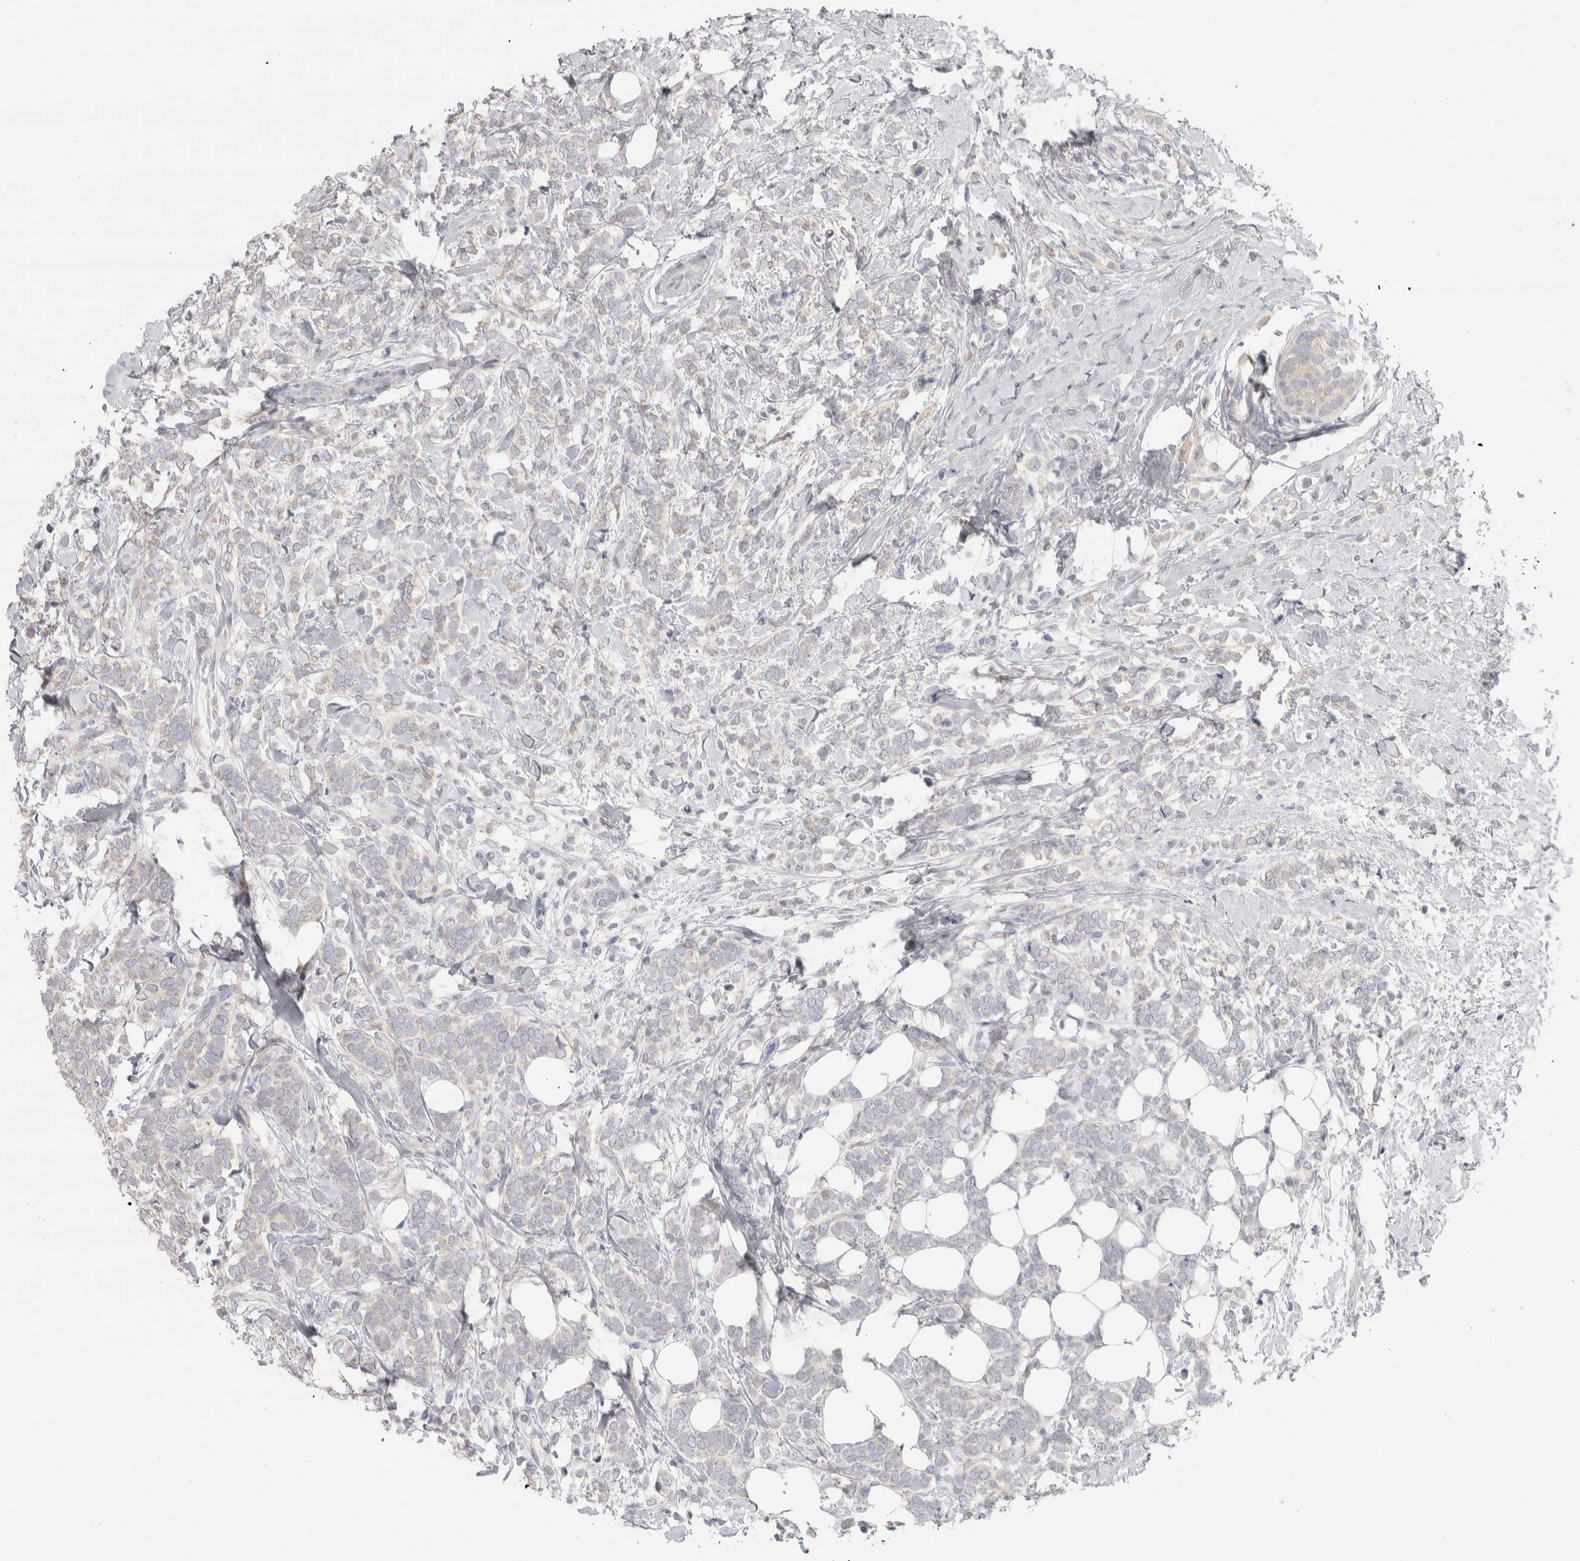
{"staining": {"intensity": "negative", "quantity": "none", "location": "none"}, "tissue": "breast cancer", "cell_type": "Tumor cells", "image_type": "cancer", "snomed": [{"axis": "morphology", "description": "Lobular carcinoma"}, {"axis": "topography", "description": "Breast"}], "caption": "Immunohistochemical staining of lobular carcinoma (breast) reveals no significant staining in tumor cells. (DAB (3,3'-diaminobenzidine) immunohistochemistry visualized using brightfield microscopy, high magnification).", "gene": "DCXR", "patient": {"sex": "female", "age": 50}}